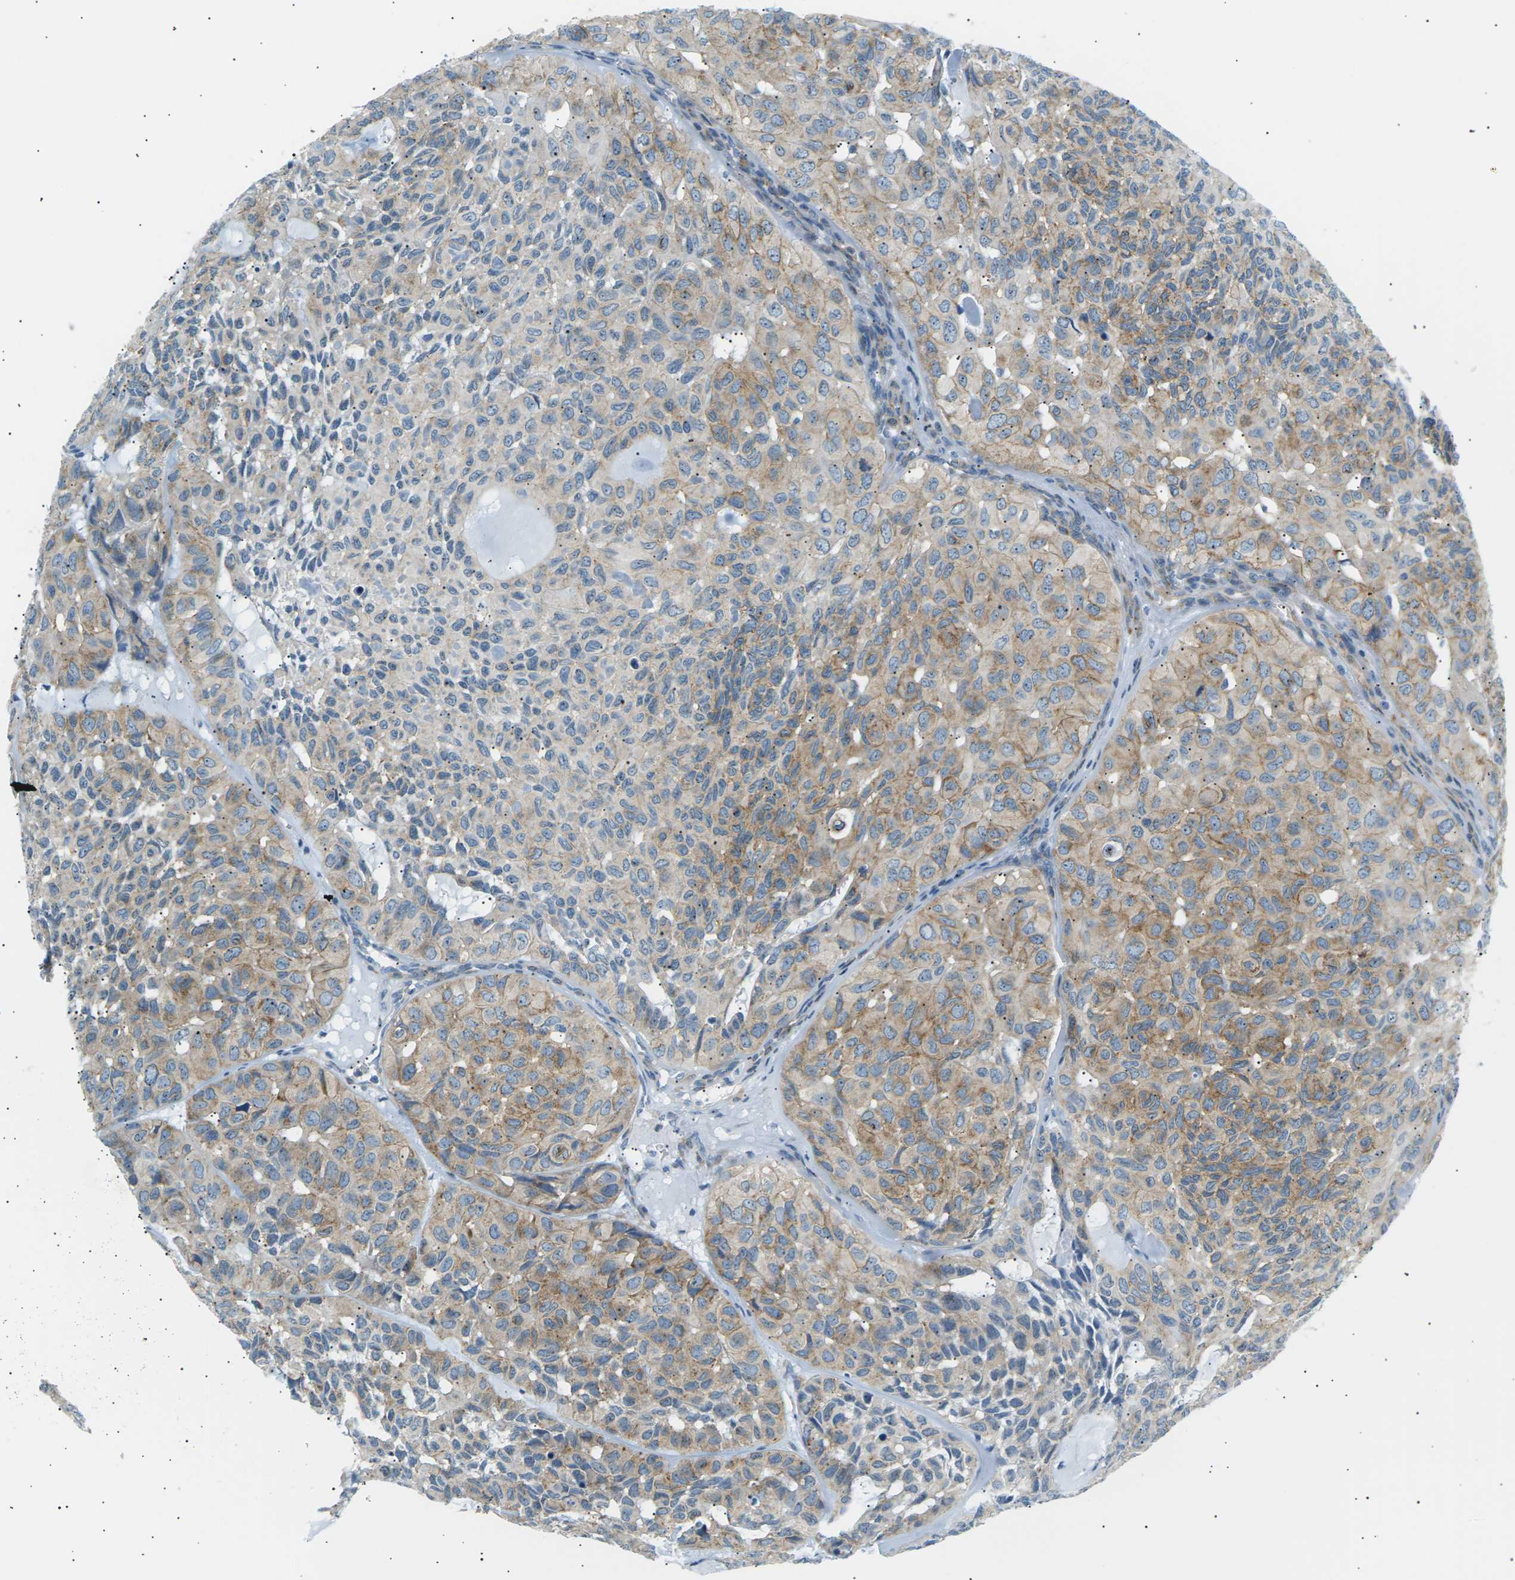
{"staining": {"intensity": "moderate", "quantity": ">75%", "location": "cytoplasmic/membranous"}, "tissue": "head and neck cancer", "cell_type": "Tumor cells", "image_type": "cancer", "snomed": [{"axis": "morphology", "description": "Adenocarcinoma, NOS"}, {"axis": "topography", "description": "Salivary gland, NOS"}, {"axis": "topography", "description": "Head-Neck"}], "caption": "This is a micrograph of immunohistochemistry staining of head and neck adenocarcinoma, which shows moderate positivity in the cytoplasmic/membranous of tumor cells.", "gene": "SEPTIN5", "patient": {"sex": "female", "age": 76}}